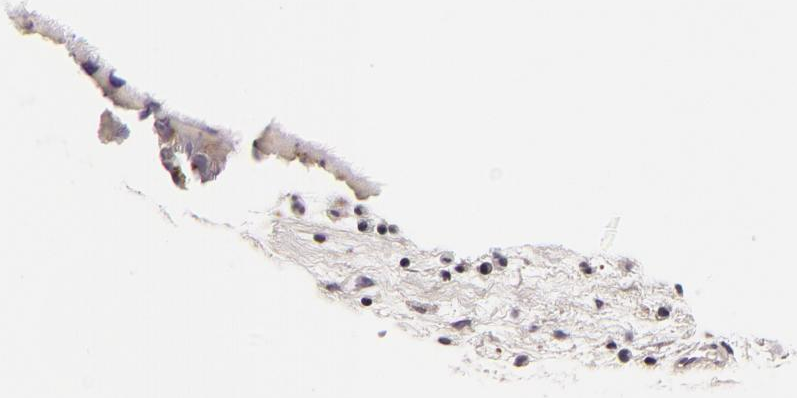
{"staining": {"intensity": "moderate", "quantity": "<25%", "location": "cytoplasmic/membranous"}, "tissue": "nasopharynx", "cell_type": "Respiratory epithelial cells", "image_type": "normal", "snomed": [{"axis": "morphology", "description": "Normal tissue, NOS"}, {"axis": "topography", "description": "Nasopharynx"}], "caption": "This micrograph shows IHC staining of unremarkable human nasopharynx, with low moderate cytoplasmic/membranous expression in approximately <25% of respiratory epithelial cells.", "gene": "LGALS3BP", "patient": {"sex": "male", "age": 63}}